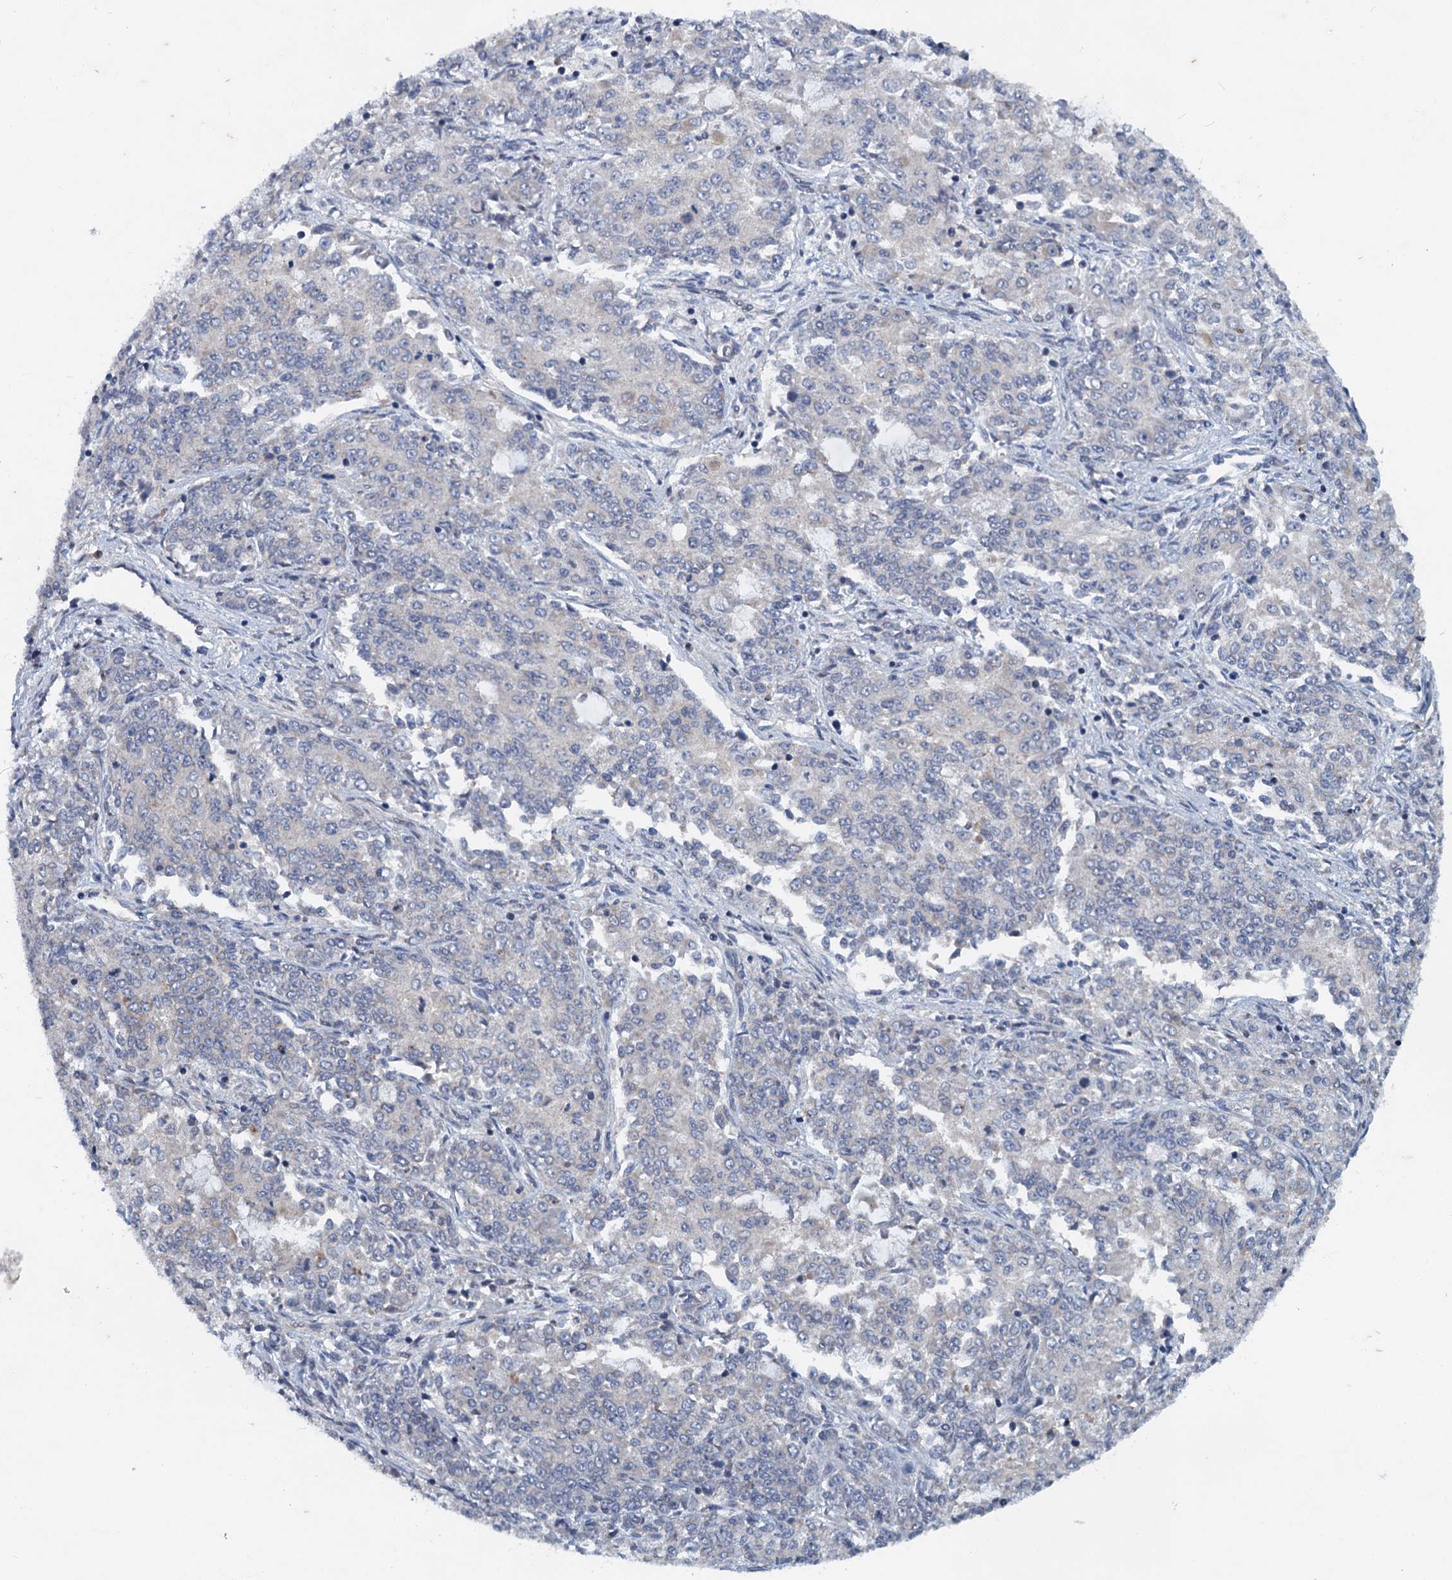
{"staining": {"intensity": "negative", "quantity": "none", "location": "none"}, "tissue": "endometrial cancer", "cell_type": "Tumor cells", "image_type": "cancer", "snomed": [{"axis": "morphology", "description": "Adenocarcinoma, NOS"}, {"axis": "topography", "description": "Endometrium"}], "caption": "A high-resolution image shows immunohistochemistry staining of endometrial adenocarcinoma, which exhibits no significant expression in tumor cells.", "gene": "NBEA", "patient": {"sex": "female", "age": 50}}